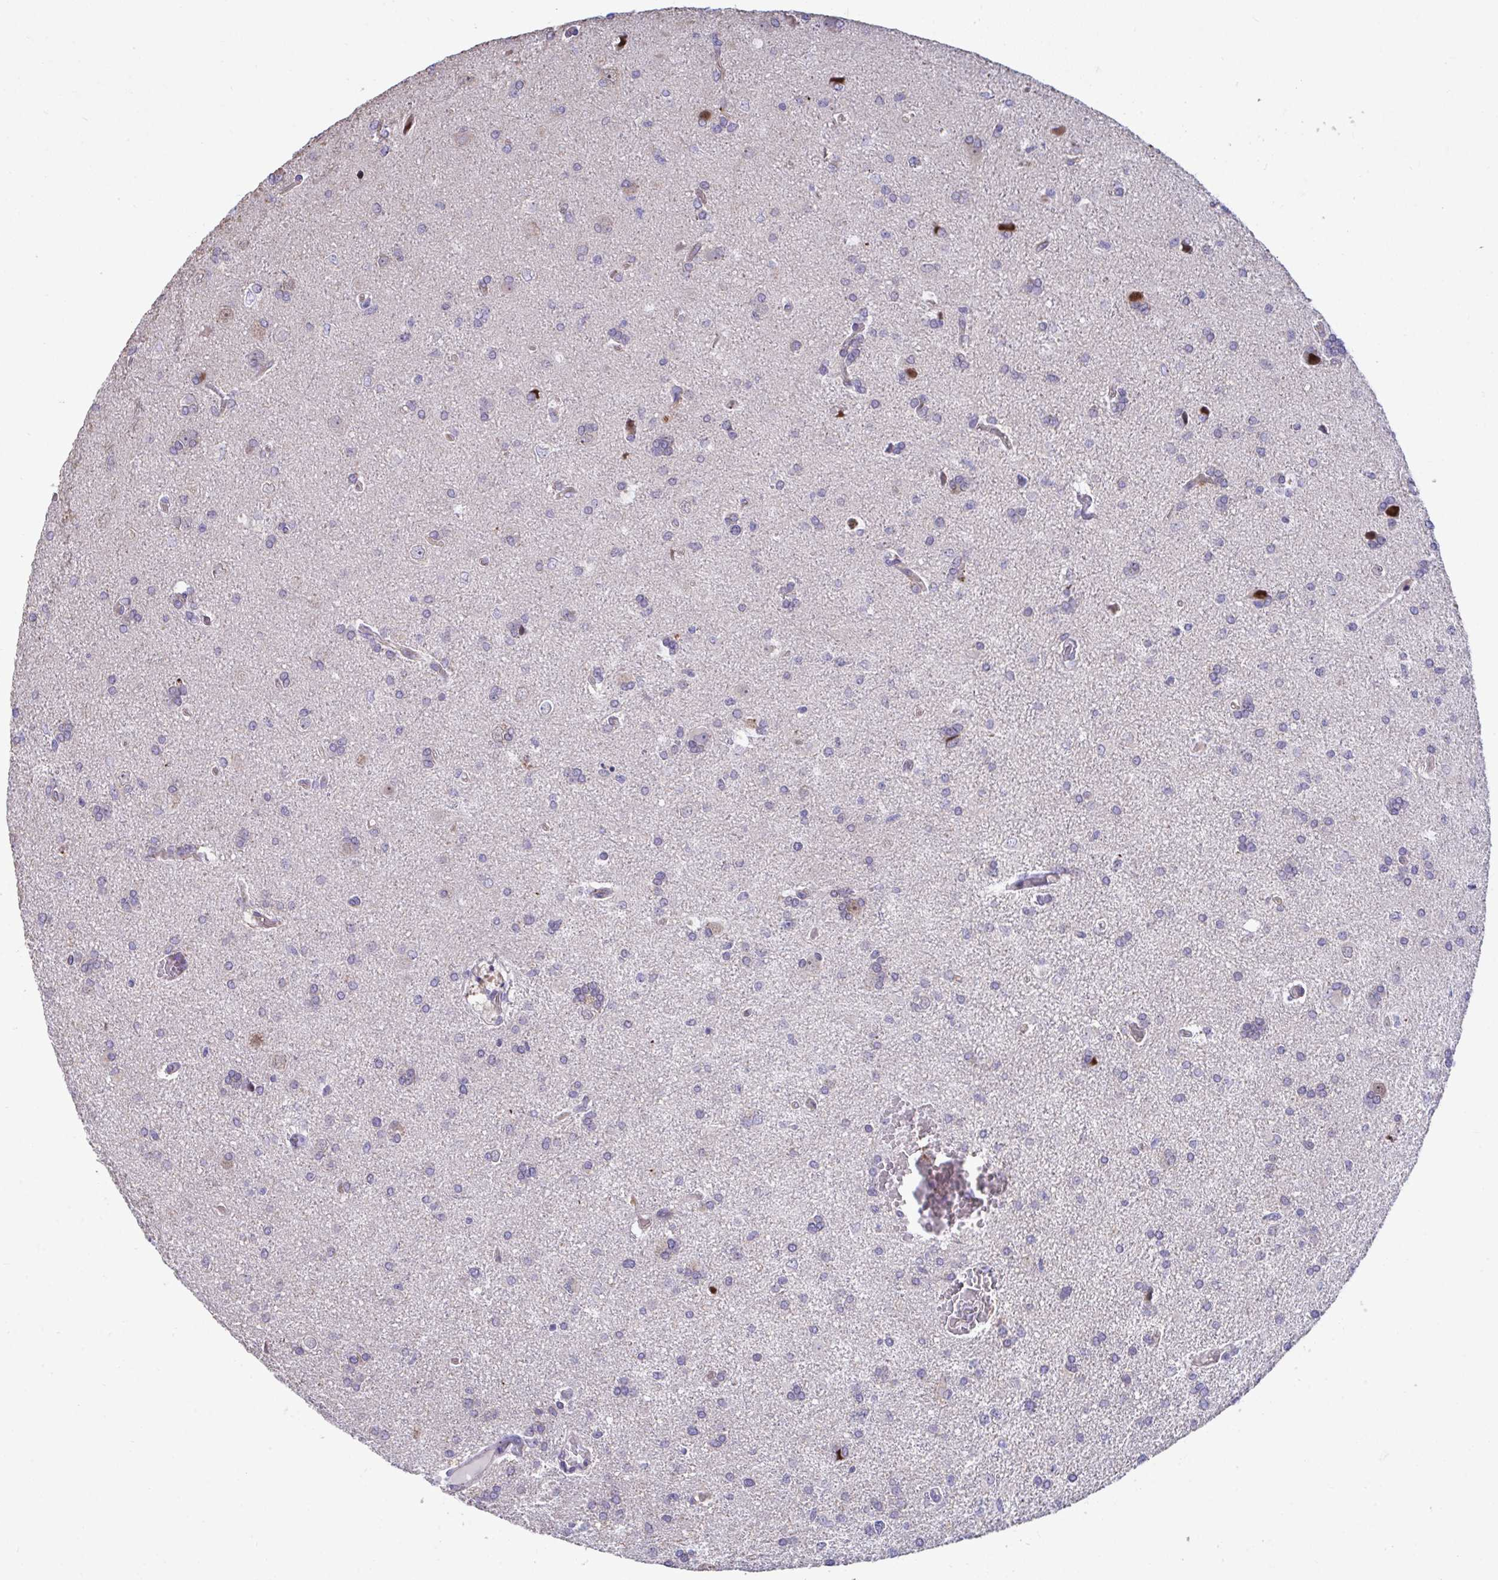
{"staining": {"intensity": "negative", "quantity": "none", "location": "none"}, "tissue": "glioma", "cell_type": "Tumor cells", "image_type": "cancer", "snomed": [{"axis": "morphology", "description": "Glioma, malignant, High grade"}, {"axis": "topography", "description": "Brain"}], "caption": "DAB (3,3'-diaminobenzidine) immunohistochemical staining of human glioma demonstrates no significant staining in tumor cells. (IHC, brightfield microscopy, high magnification).", "gene": "CENPQ", "patient": {"sex": "male", "age": 68}}